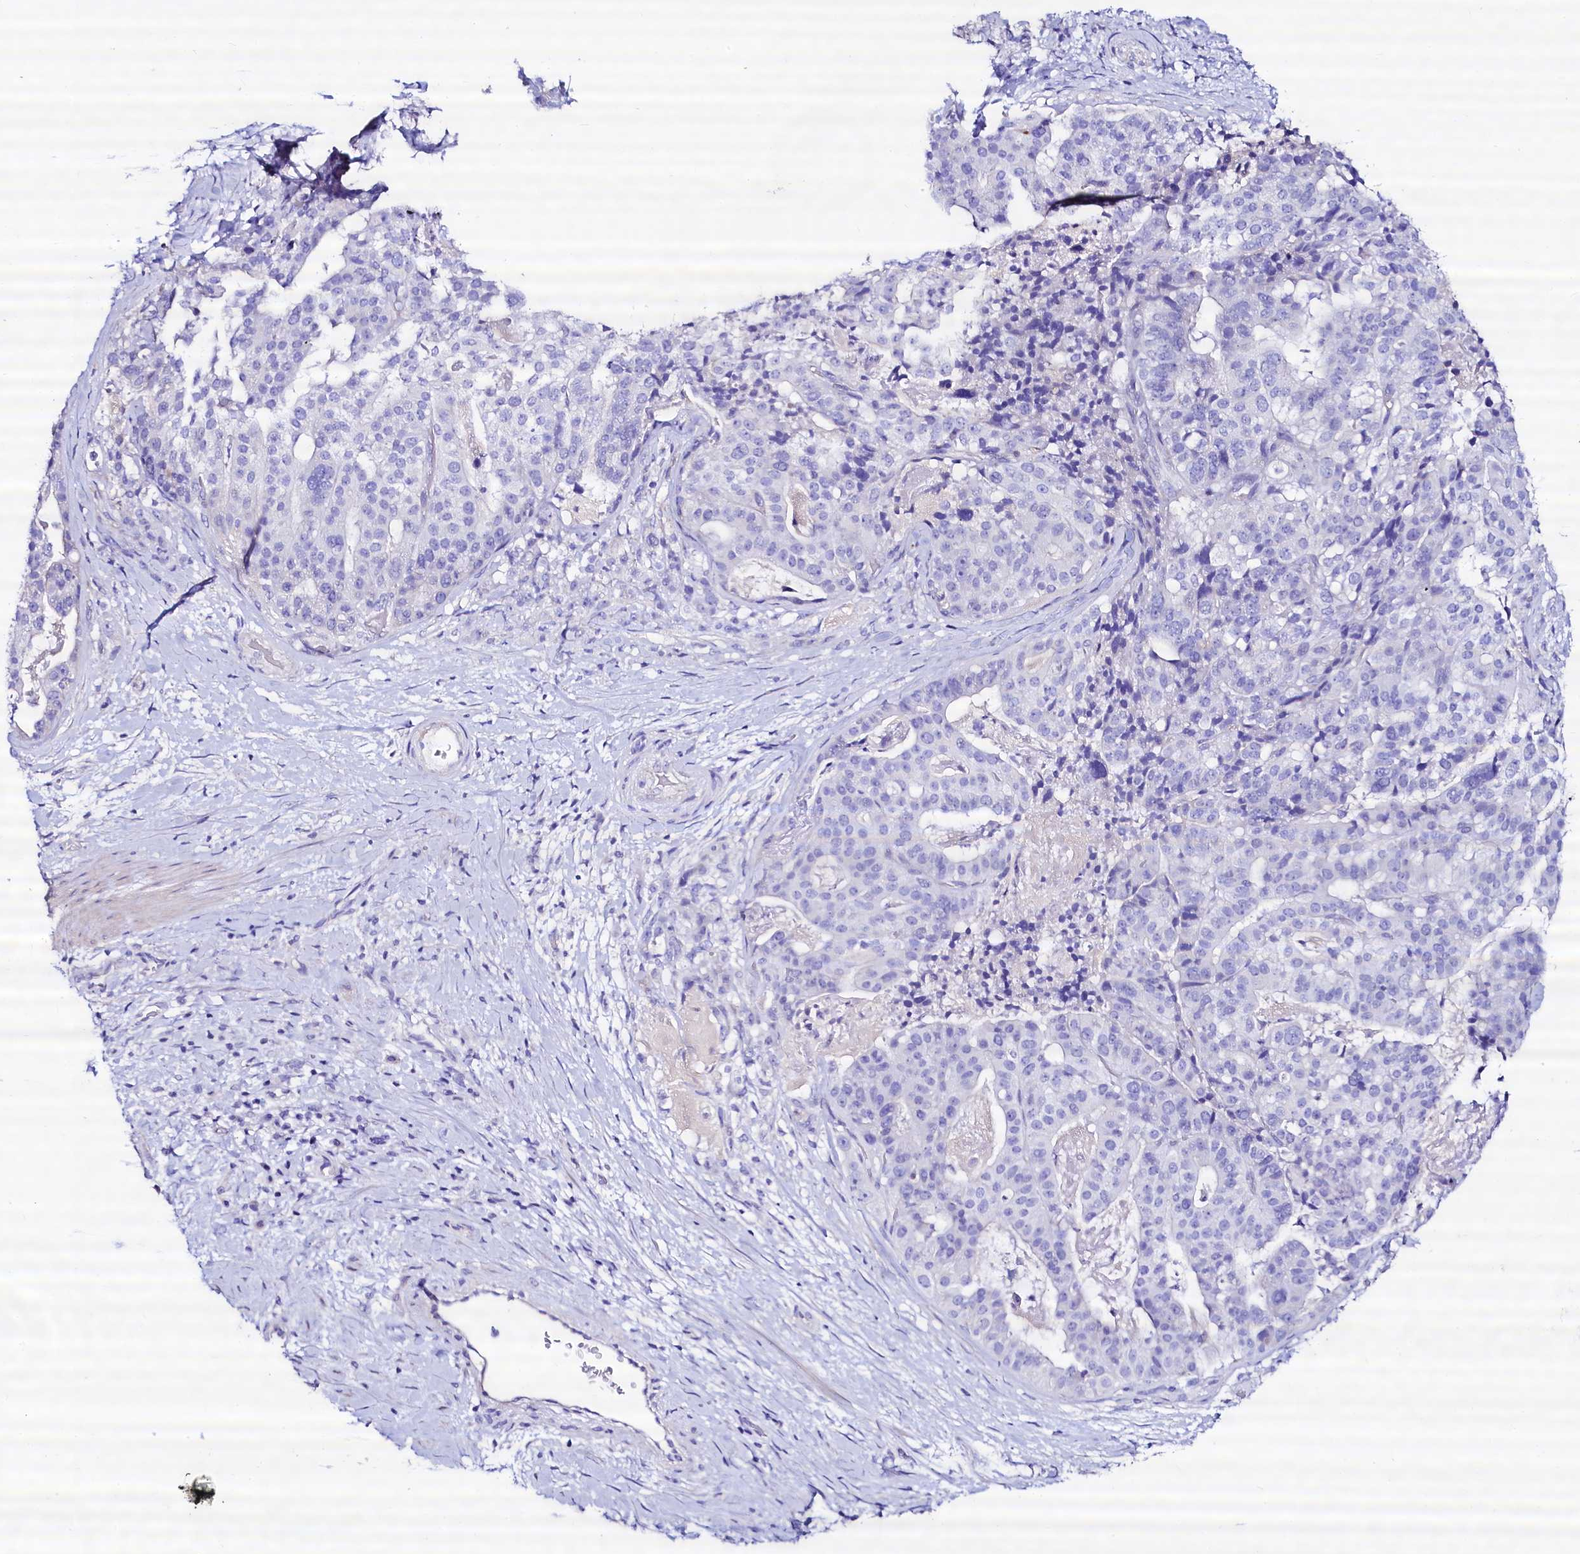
{"staining": {"intensity": "negative", "quantity": "none", "location": "none"}, "tissue": "stomach cancer", "cell_type": "Tumor cells", "image_type": "cancer", "snomed": [{"axis": "morphology", "description": "Adenocarcinoma, NOS"}, {"axis": "topography", "description": "Stomach"}], "caption": "High magnification brightfield microscopy of stomach cancer (adenocarcinoma) stained with DAB (3,3'-diaminobenzidine) (brown) and counterstained with hematoxylin (blue): tumor cells show no significant positivity.", "gene": "RBP3", "patient": {"sex": "male", "age": 48}}